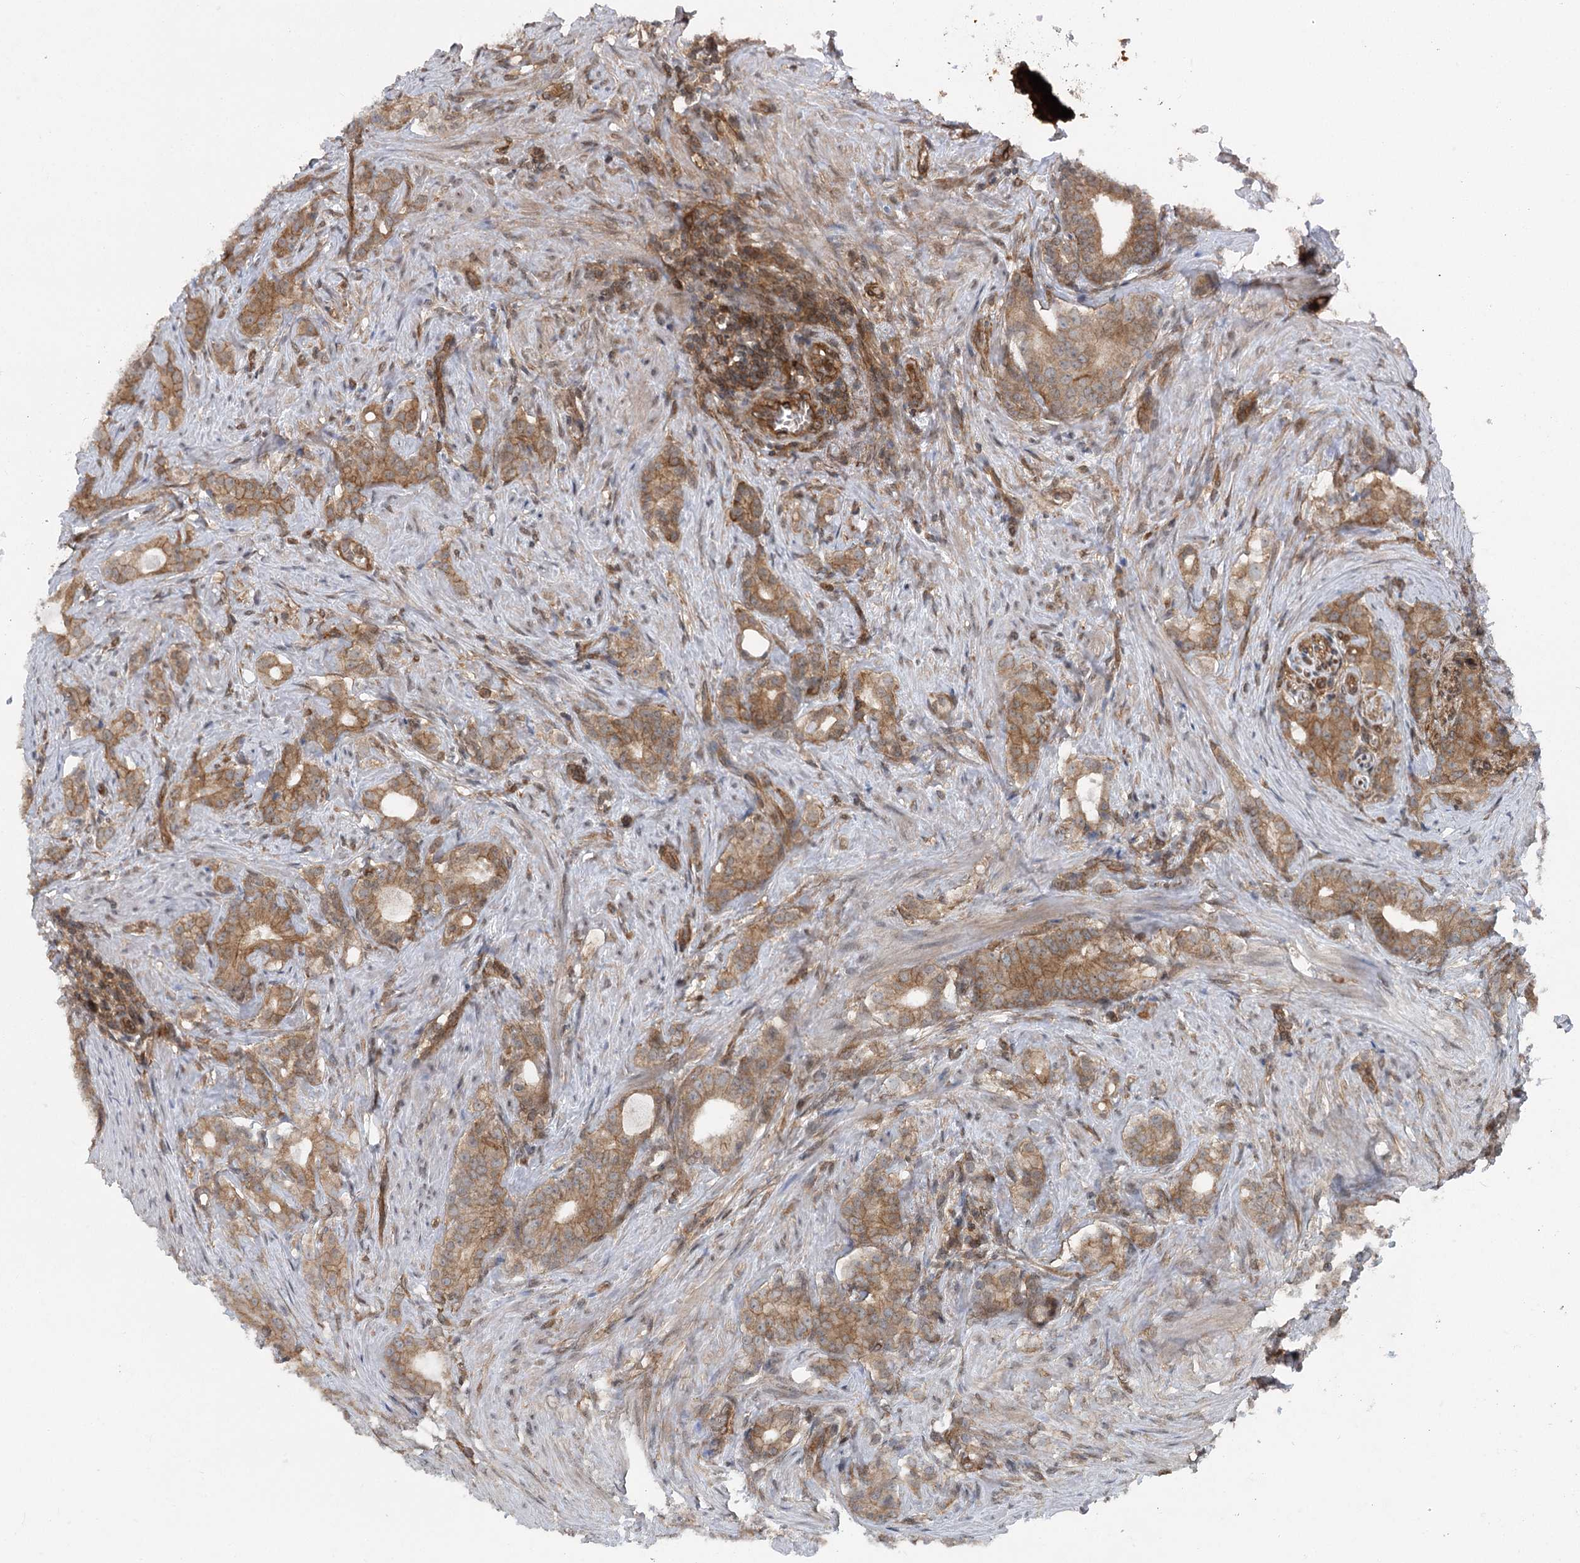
{"staining": {"intensity": "moderate", "quantity": ">75%", "location": "cytoplasmic/membranous"}, "tissue": "prostate cancer", "cell_type": "Tumor cells", "image_type": "cancer", "snomed": [{"axis": "morphology", "description": "Adenocarcinoma, Low grade"}, {"axis": "topography", "description": "Prostate"}], "caption": "Protein expression analysis of human prostate low-grade adenocarcinoma reveals moderate cytoplasmic/membranous expression in approximately >75% of tumor cells.", "gene": "IQSEC1", "patient": {"sex": "male", "age": 71}}